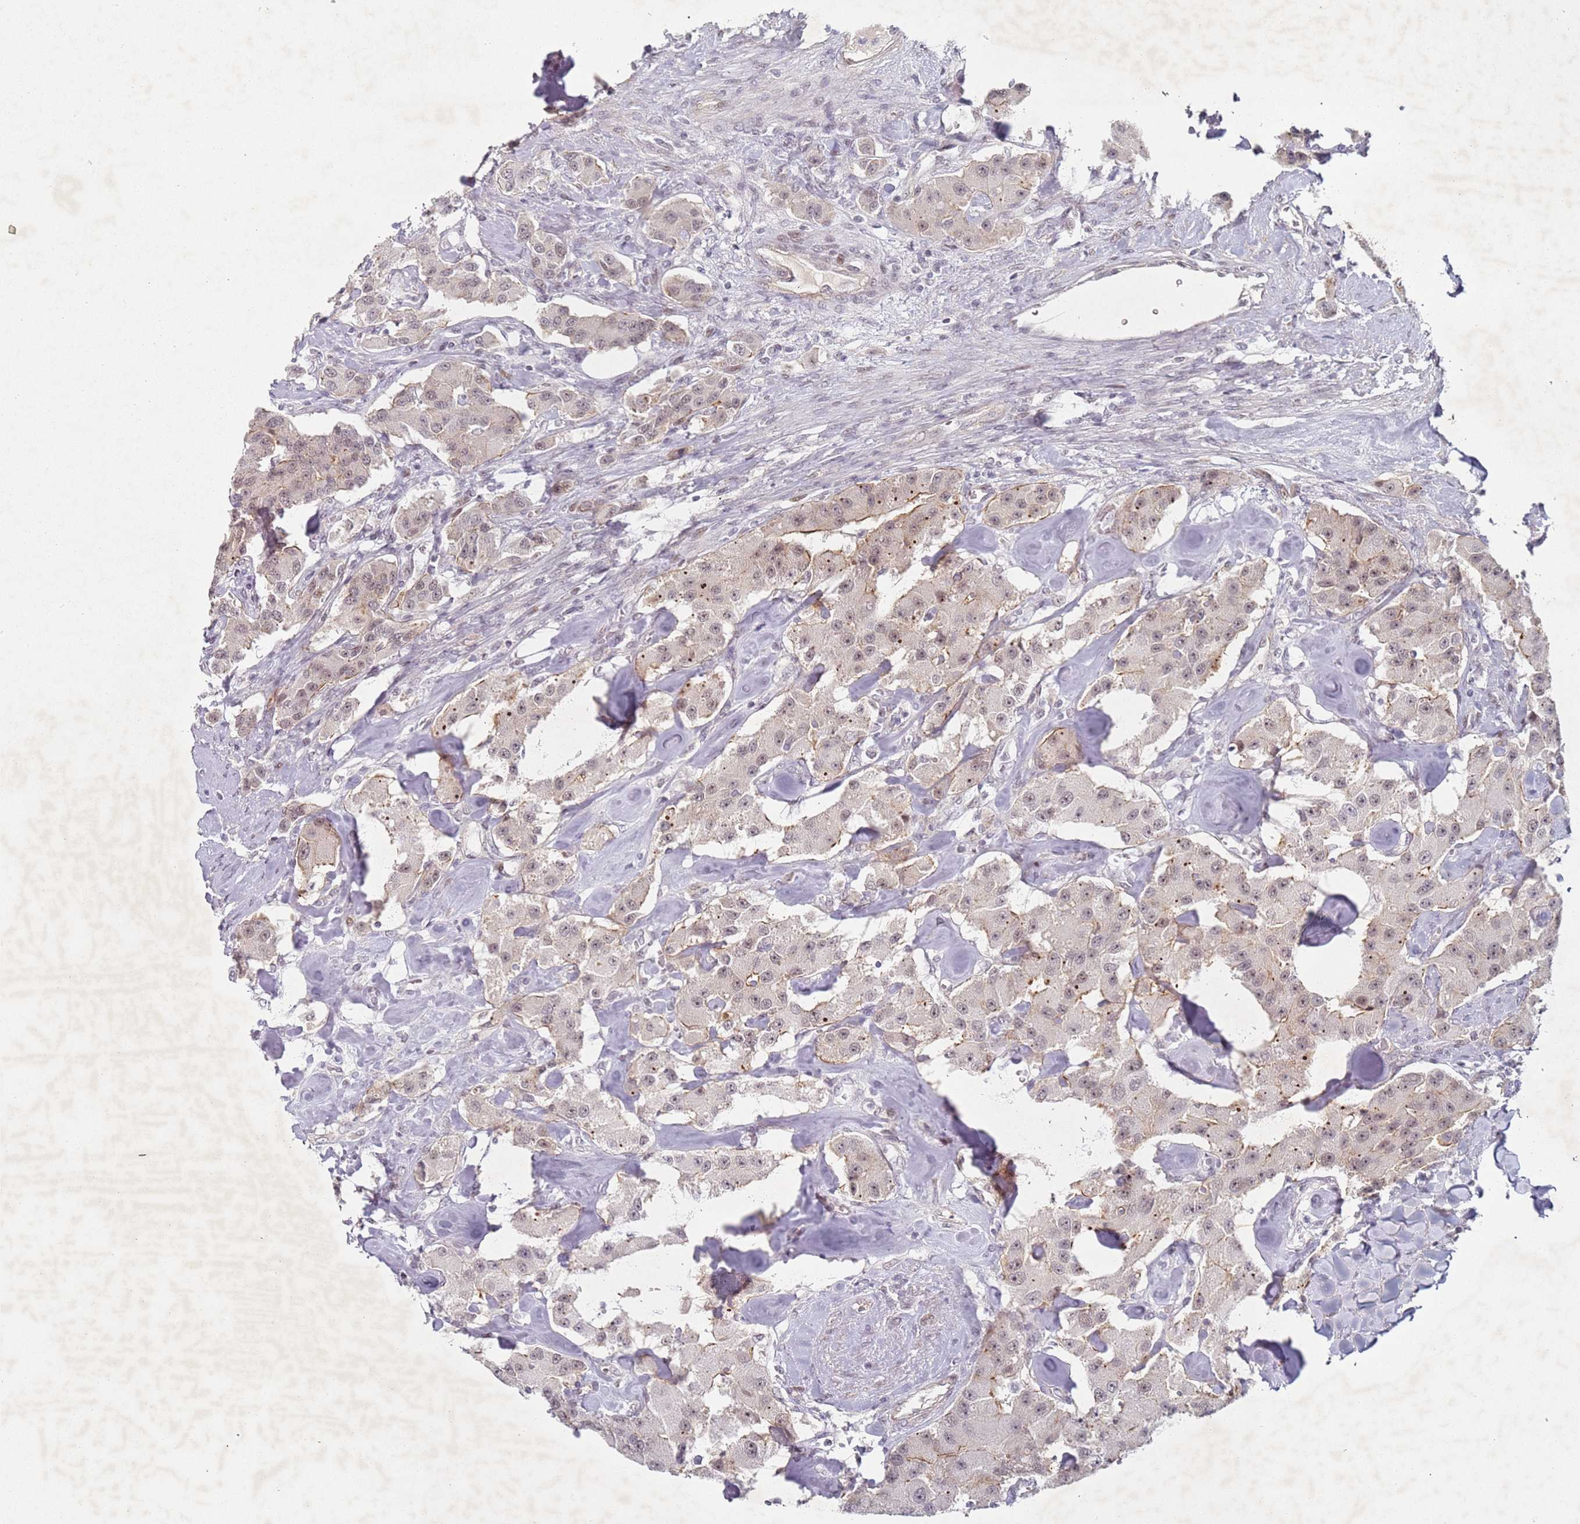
{"staining": {"intensity": "weak", "quantity": ">75%", "location": "nuclear"}, "tissue": "carcinoid", "cell_type": "Tumor cells", "image_type": "cancer", "snomed": [{"axis": "morphology", "description": "Carcinoid, malignant, NOS"}, {"axis": "topography", "description": "Pancreas"}], "caption": "High-power microscopy captured an immunohistochemistry (IHC) micrograph of malignant carcinoid, revealing weak nuclear expression in about >75% of tumor cells.", "gene": "ATF6B", "patient": {"sex": "male", "age": 41}}